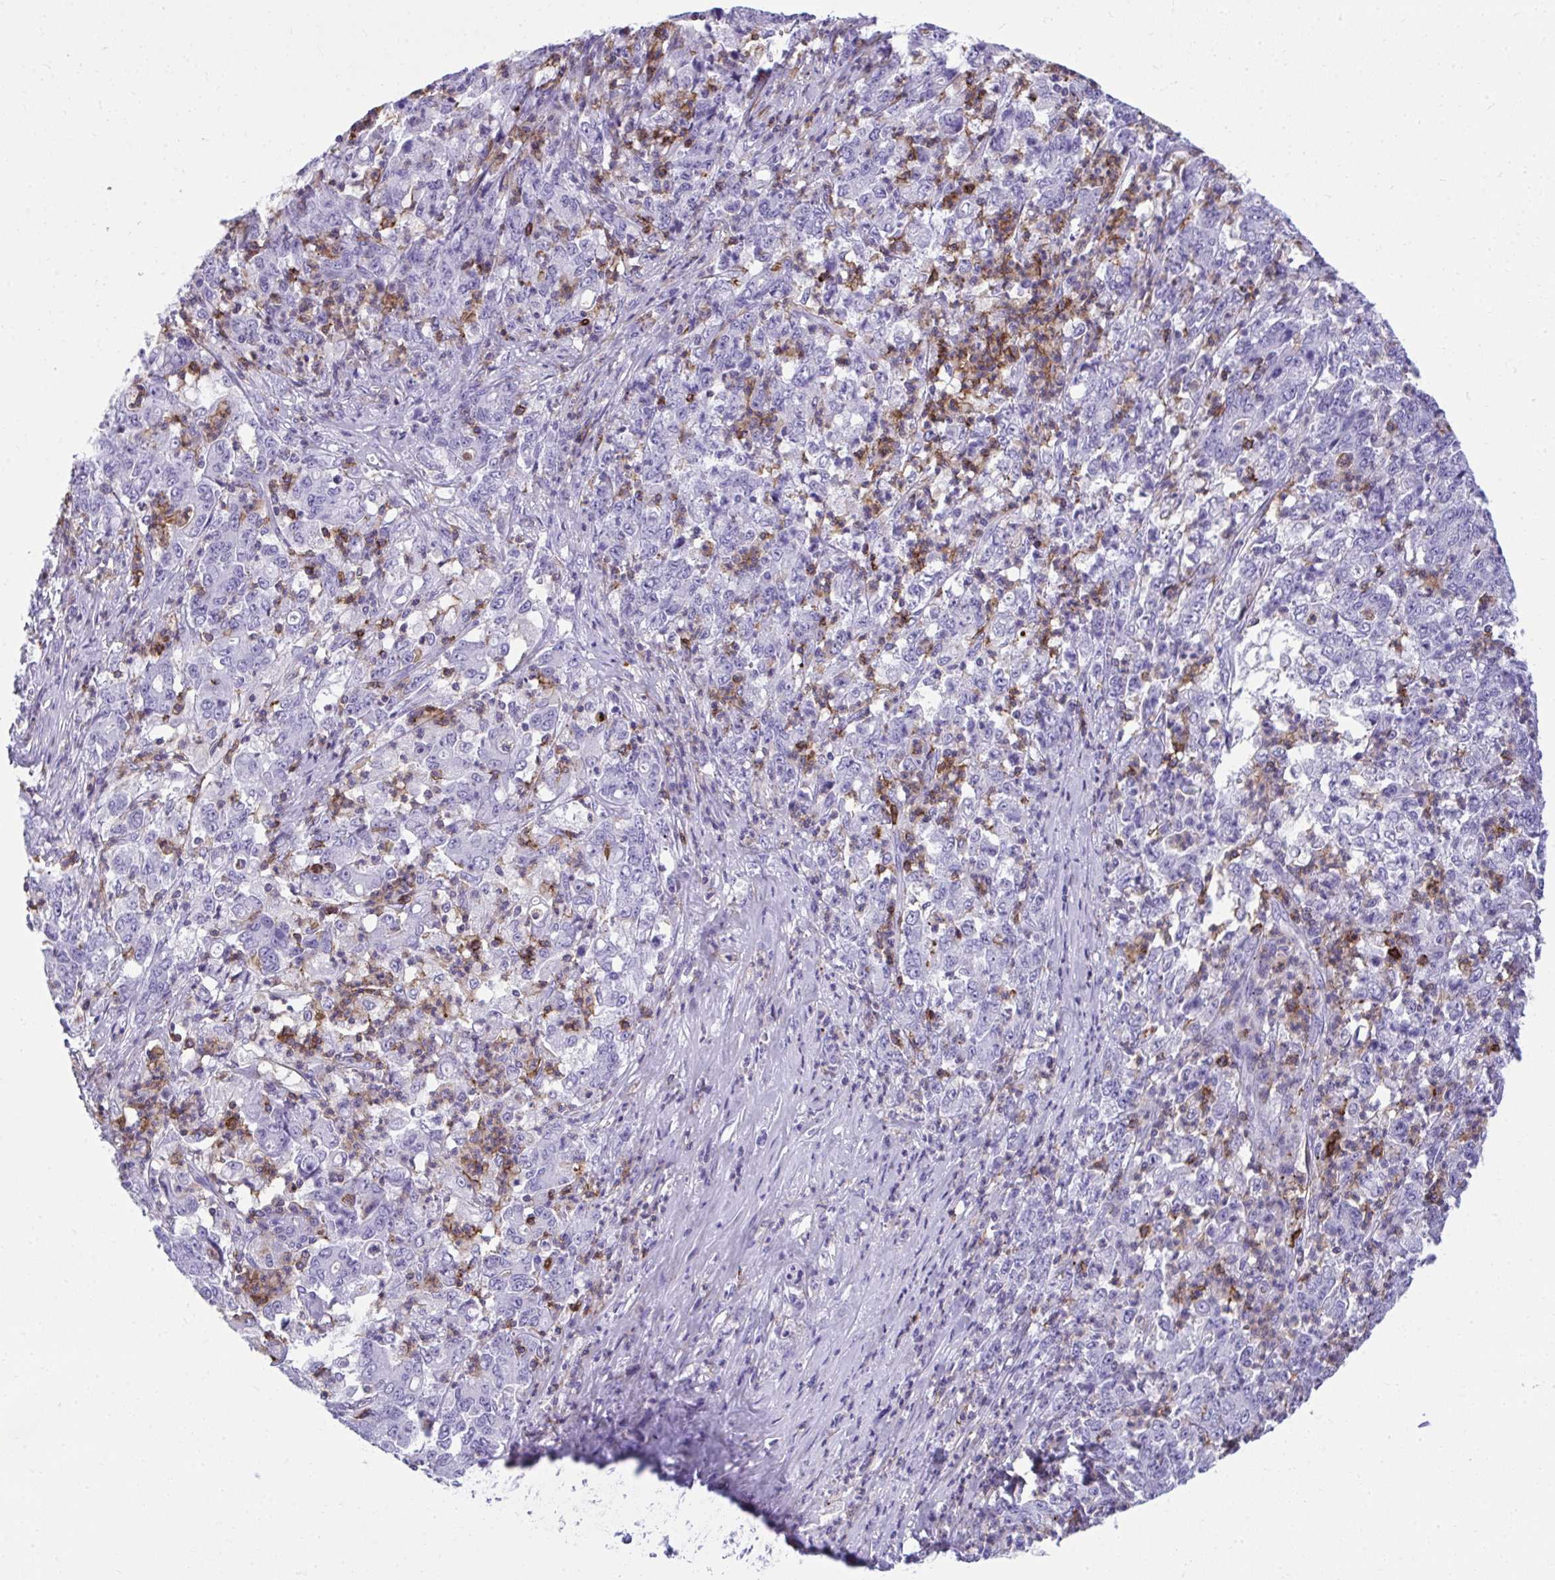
{"staining": {"intensity": "negative", "quantity": "none", "location": "none"}, "tissue": "stomach cancer", "cell_type": "Tumor cells", "image_type": "cancer", "snomed": [{"axis": "morphology", "description": "Adenocarcinoma, NOS"}, {"axis": "topography", "description": "Stomach, lower"}], "caption": "A micrograph of human stomach adenocarcinoma is negative for staining in tumor cells.", "gene": "SPN", "patient": {"sex": "female", "age": 71}}